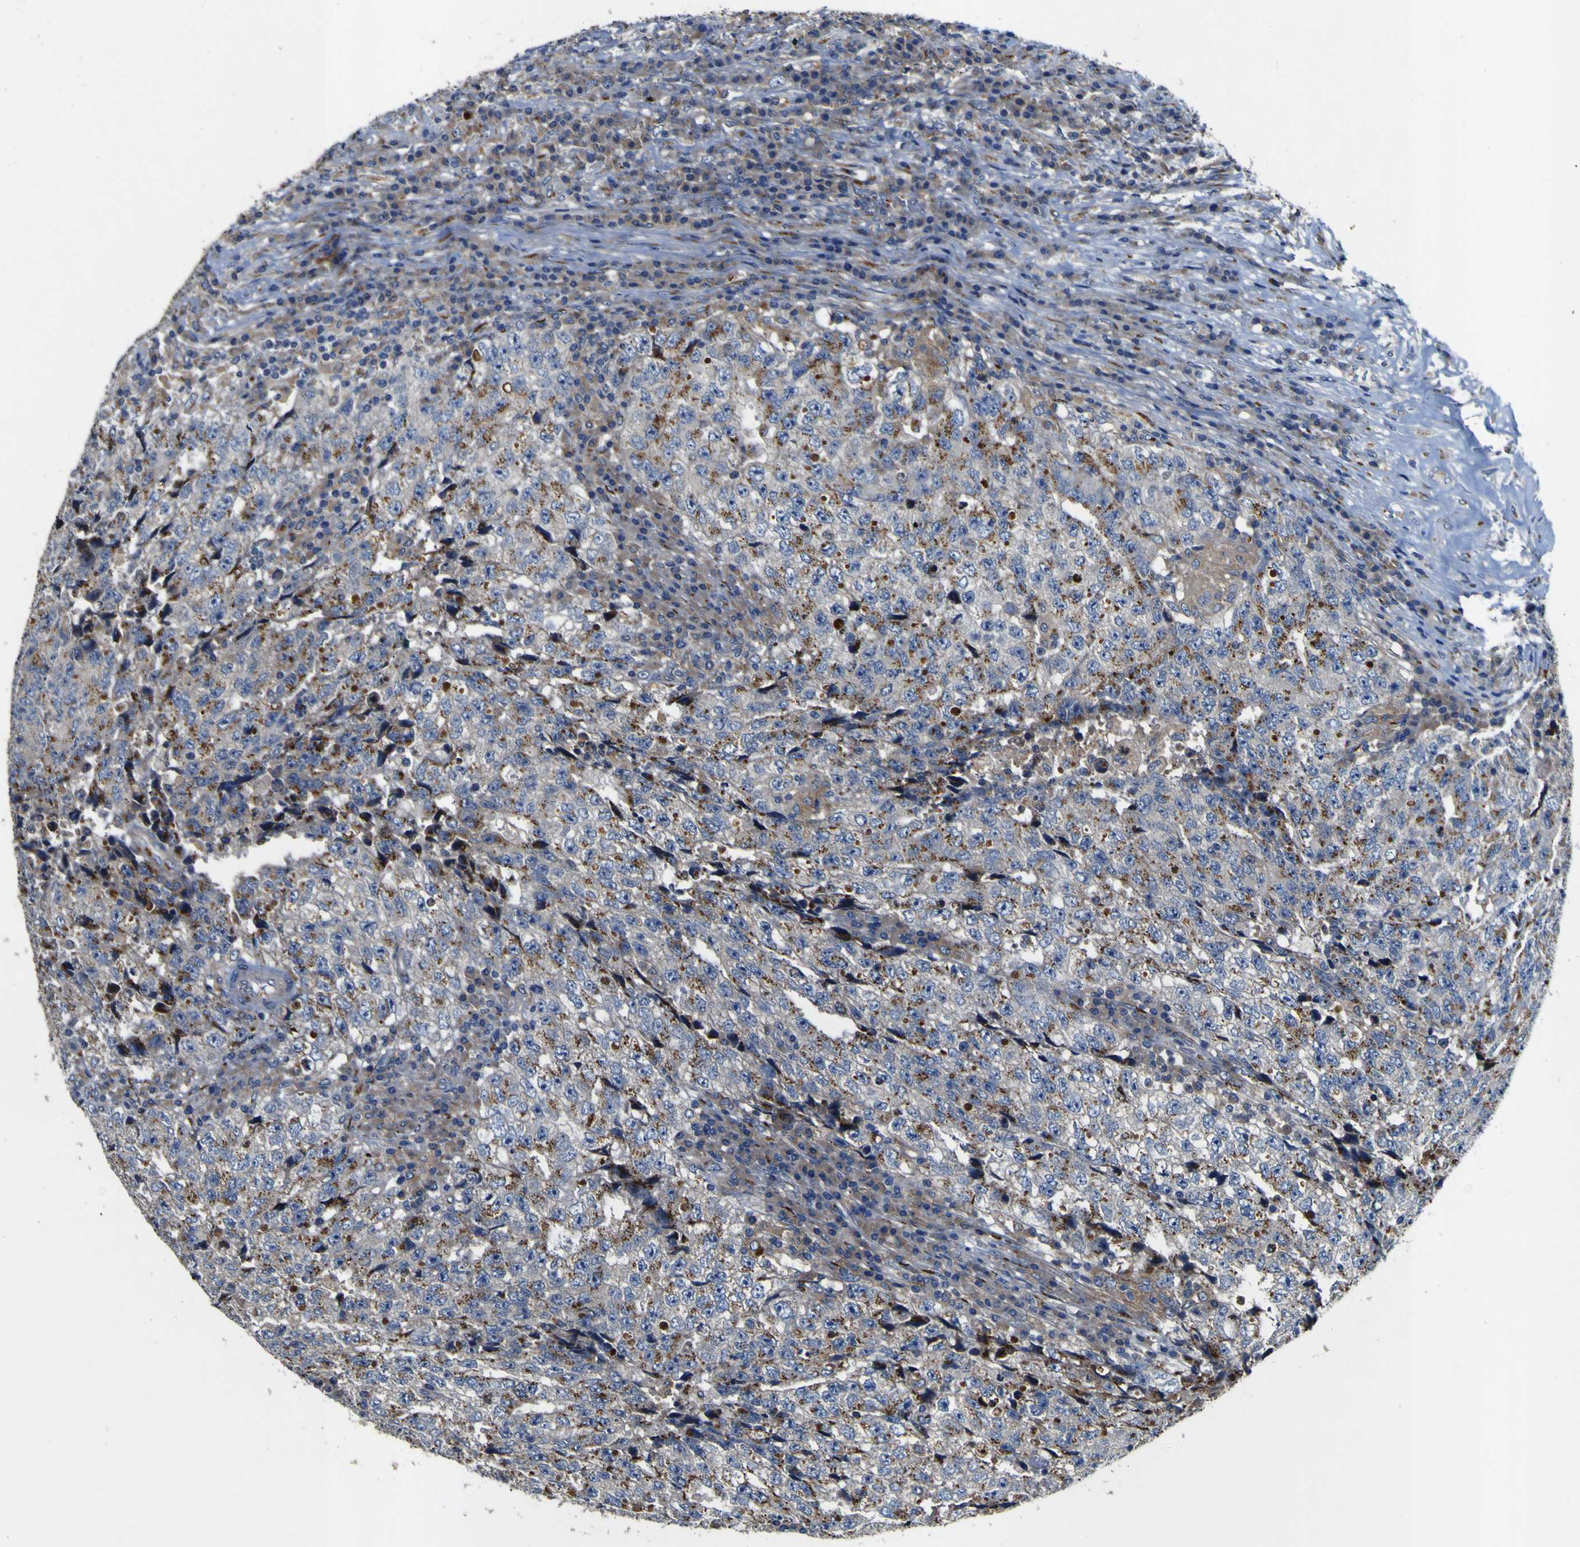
{"staining": {"intensity": "moderate", "quantity": ">75%", "location": "cytoplasmic/membranous"}, "tissue": "testis cancer", "cell_type": "Tumor cells", "image_type": "cancer", "snomed": [{"axis": "morphology", "description": "Necrosis, NOS"}, {"axis": "morphology", "description": "Carcinoma, Embryonal, NOS"}, {"axis": "topography", "description": "Testis"}], "caption": "Testis cancer (embryonal carcinoma) tissue exhibits moderate cytoplasmic/membranous staining in about >75% of tumor cells, visualized by immunohistochemistry. Ihc stains the protein in brown and the nuclei are stained blue.", "gene": "COA1", "patient": {"sex": "male", "age": 19}}